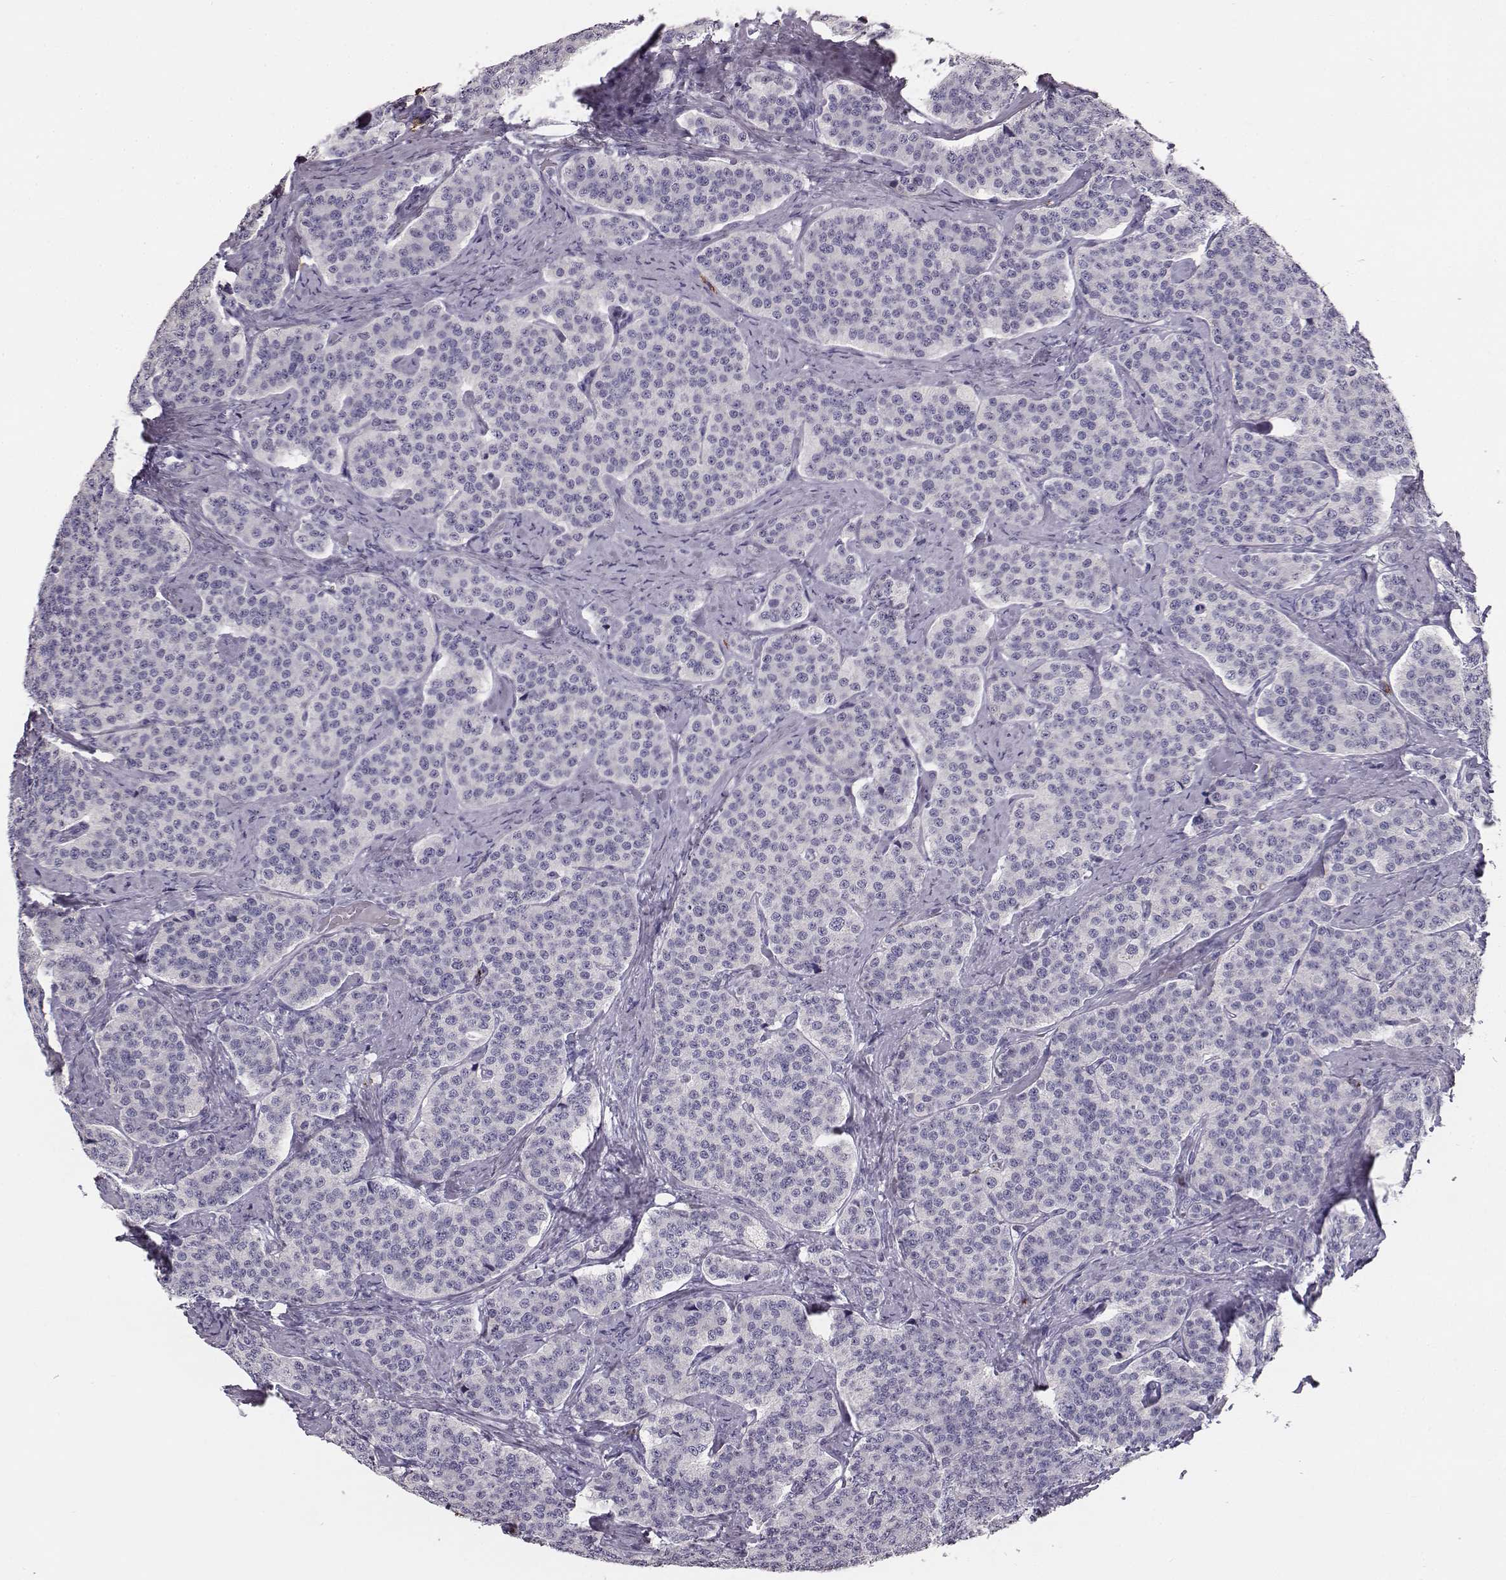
{"staining": {"intensity": "negative", "quantity": "none", "location": "none"}, "tissue": "carcinoid", "cell_type": "Tumor cells", "image_type": "cancer", "snomed": [{"axis": "morphology", "description": "Carcinoid, malignant, NOS"}, {"axis": "topography", "description": "Small intestine"}], "caption": "Tumor cells are negative for brown protein staining in malignant carcinoid.", "gene": "NPTXR", "patient": {"sex": "female", "age": 58}}